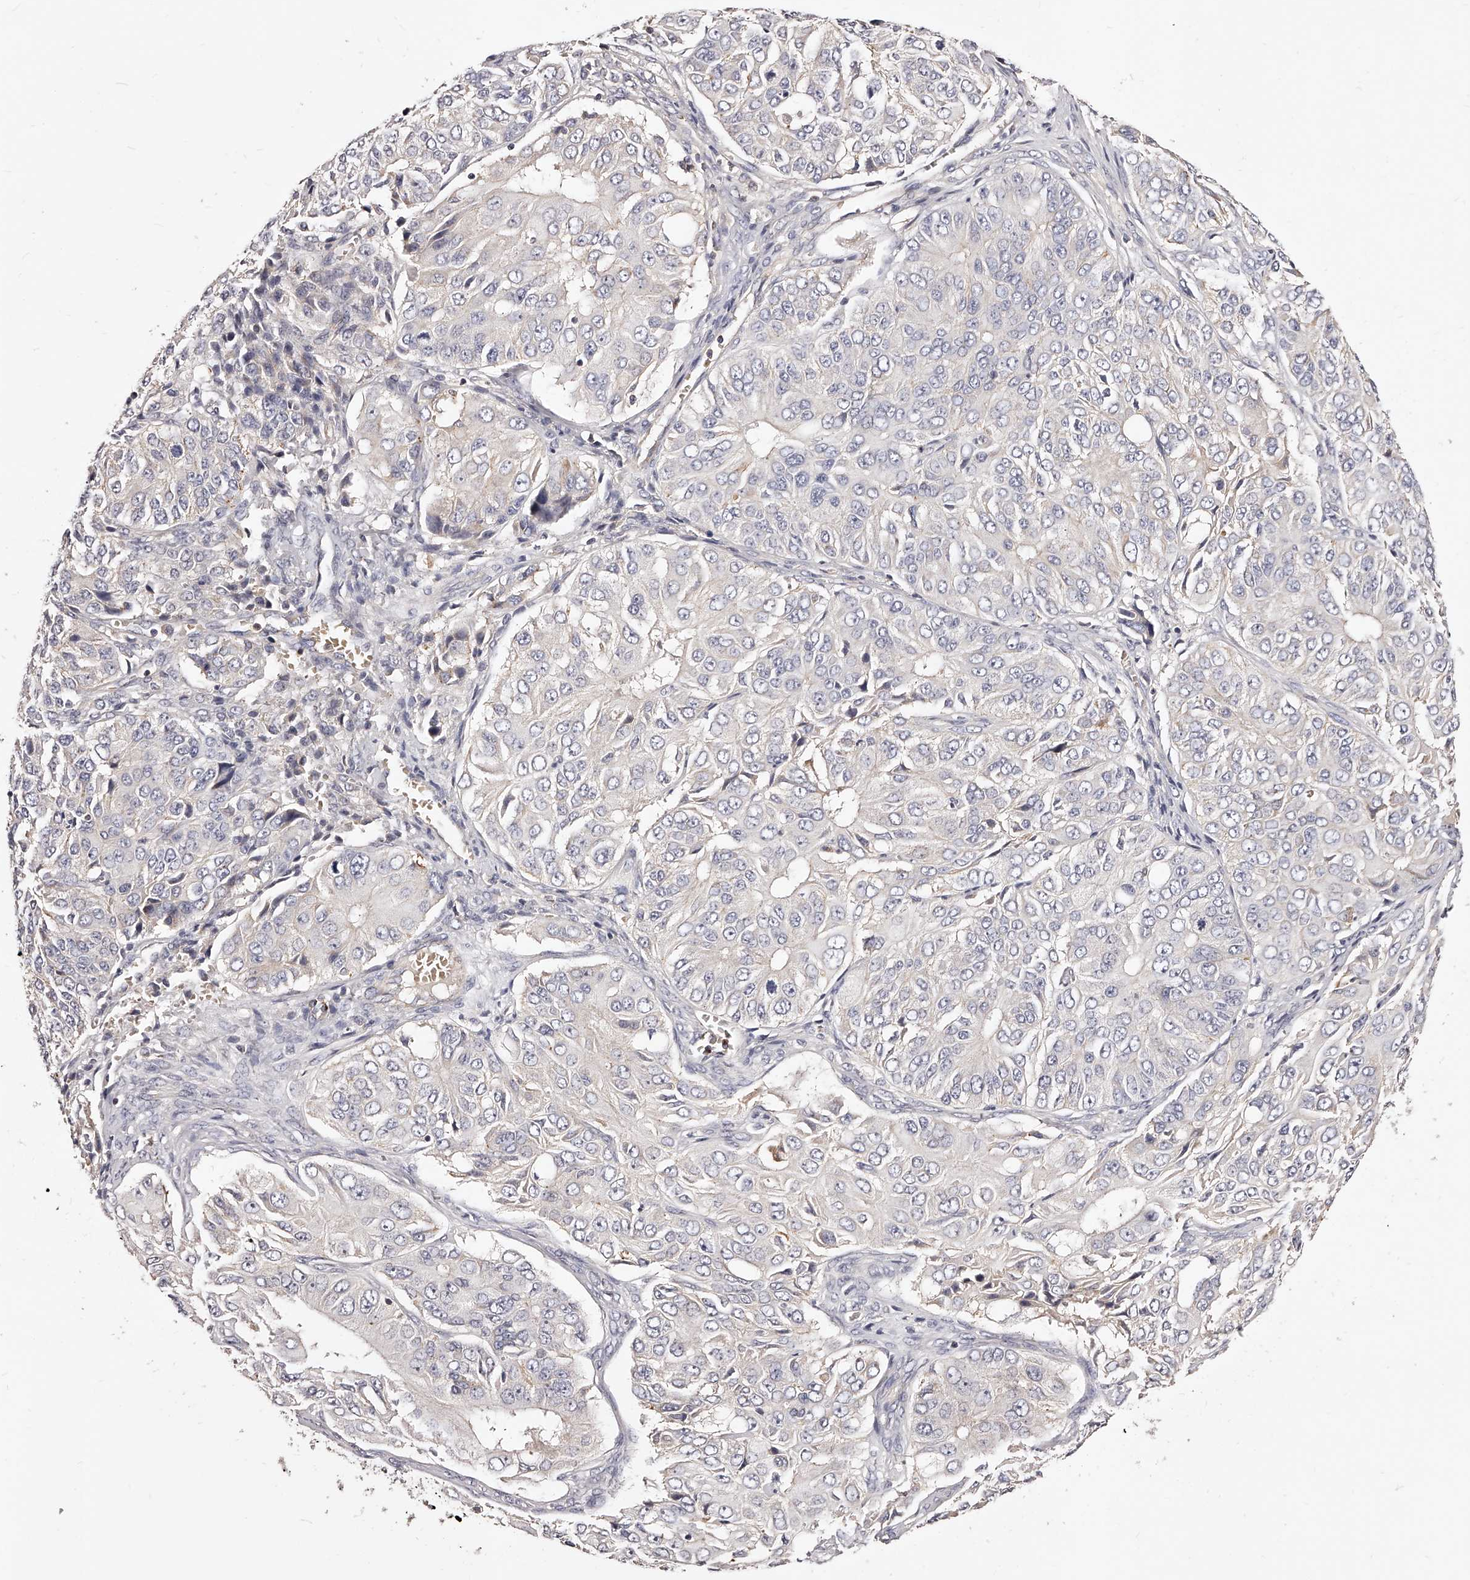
{"staining": {"intensity": "negative", "quantity": "none", "location": "none"}, "tissue": "ovarian cancer", "cell_type": "Tumor cells", "image_type": "cancer", "snomed": [{"axis": "morphology", "description": "Carcinoma, endometroid"}, {"axis": "topography", "description": "Ovary"}], "caption": "Immunohistochemical staining of endometroid carcinoma (ovarian) shows no significant positivity in tumor cells.", "gene": "PHACTR1", "patient": {"sex": "female", "age": 51}}